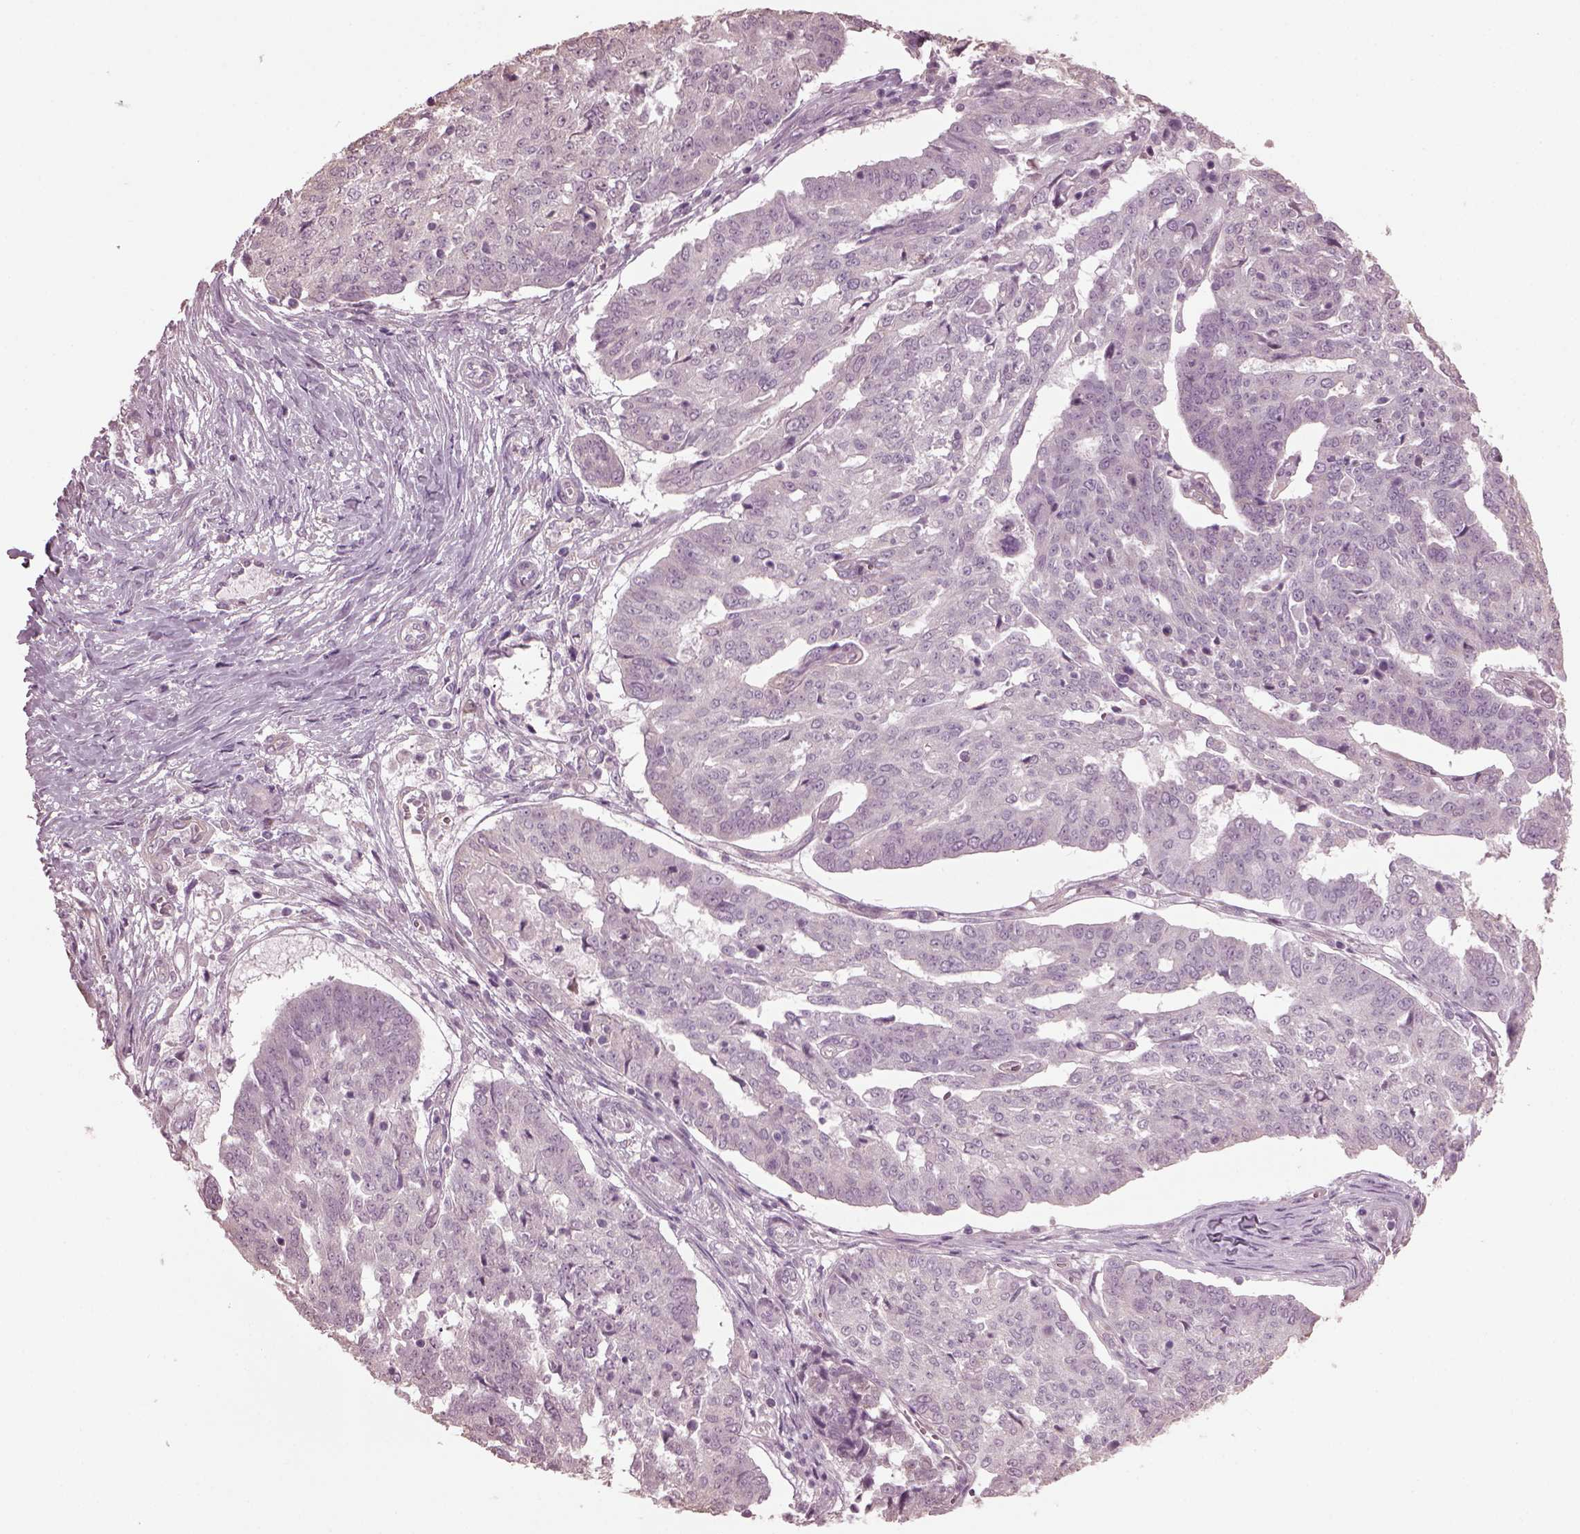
{"staining": {"intensity": "negative", "quantity": "none", "location": "none"}, "tissue": "ovarian cancer", "cell_type": "Tumor cells", "image_type": "cancer", "snomed": [{"axis": "morphology", "description": "Cystadenocarcinoma, serous, NOS"}, {"axis": "topography", "description": "Ovary"}], "caption": "Immunohistochemistry micrograph of ovarian cancer (serous cystadenocarcinoma) stained for a protein (brown), which reveals no staining in tumor cells.", "gene": "CABP5", "patient": {"sex": "female", "age": 67}}